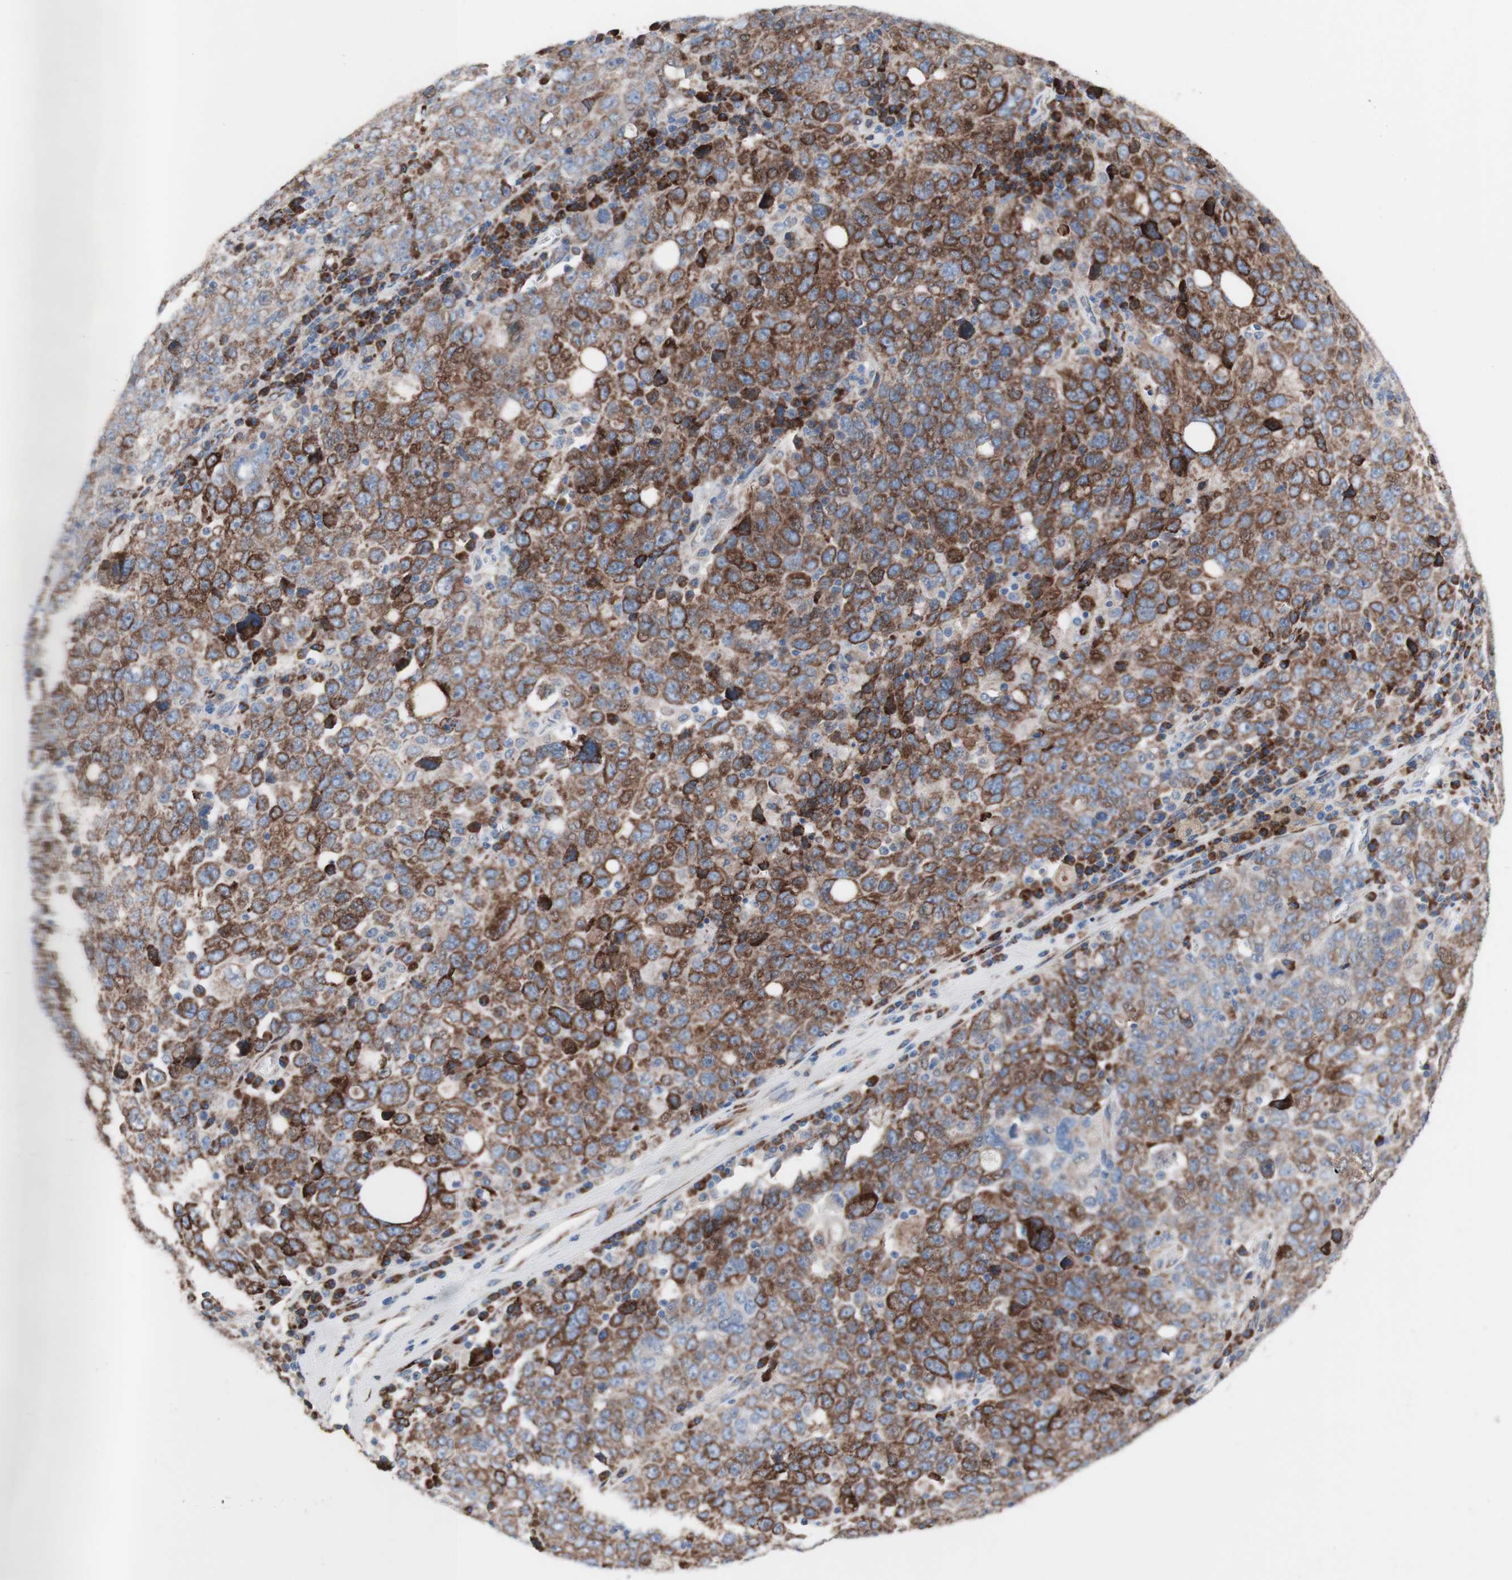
{"staining": {"intensity": "strong", "quantity": ">75%", "location": "cytoplasmic/membranous"}, "tissue": "ovarian cancer", "cell_type": "Tumor cells", "image_type": "cancer", "snomed": [{"axis": "morphology", "description": "Carcinoma, endometroid"}, {"axis": "topography", "description": "Ovary"}], "caption": "Approximately >75% of tumor cells in human ovarian cancer demonstrate strong cytoplasmic/membranous protein staining as visualized by brown immunohistochemical staining.", "gene": "AGPAT5", "patient": {"sex": "female", "age": 62}}